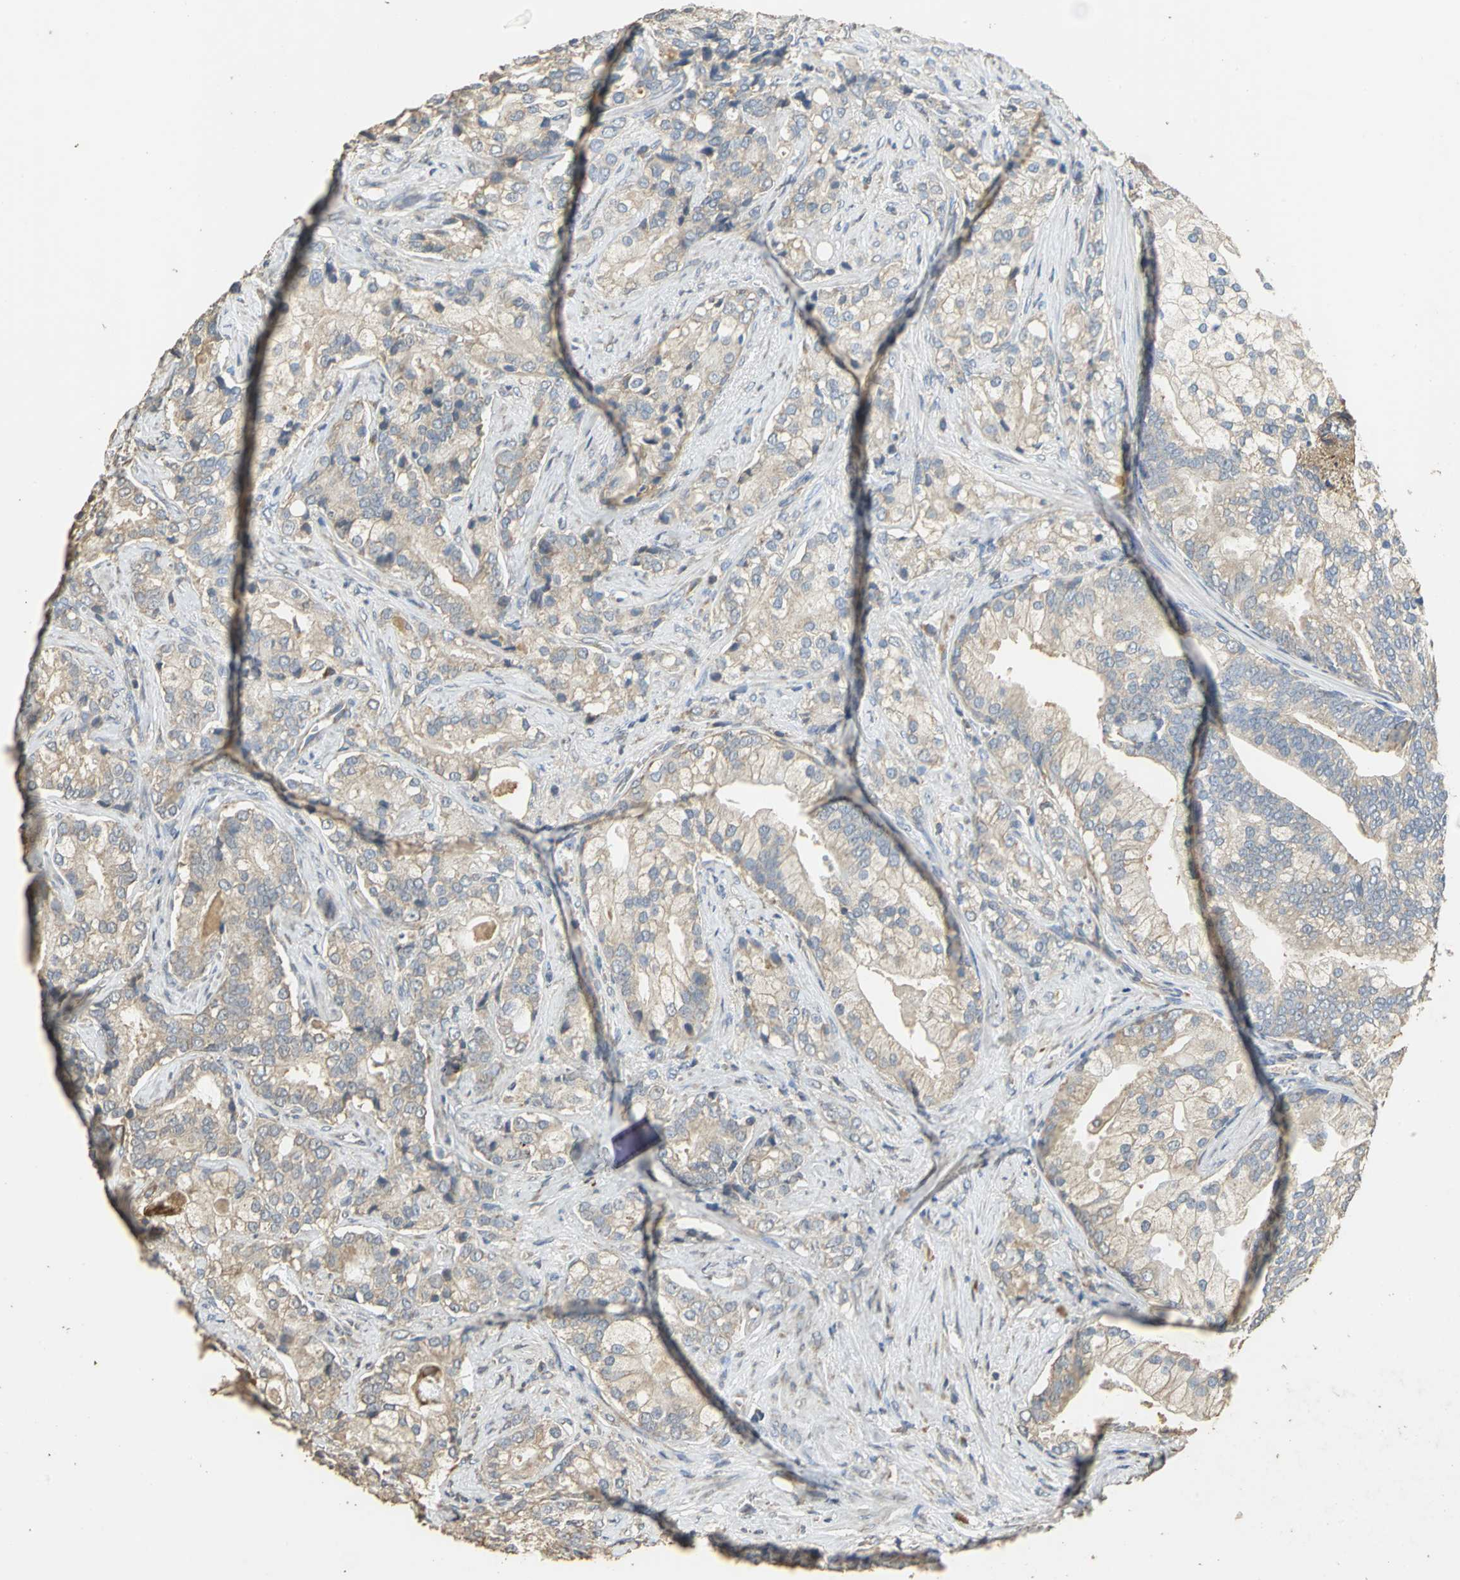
{"staining": {"intensity": "weak", "quantity": ">75%", "location": "cytoplasmic/membranous"}, "tissue": "prostate cancer", "cell_type": "Tumor cells", "image_type": "cancer", "snomed": [{"axis": "morphology", "description": "Adenocarcinoma, Low grade"}, {"axis": "topography", "description": "Prostate"}], "caption": "Protein analysis of prostate low-grade adenocarcinoma tissue exhibits weak cytoplasmic/membranous positivity in about >75% of tumor cells.", "gene": "ACSL4", "patient": {"sex": "male", "age": 58}}